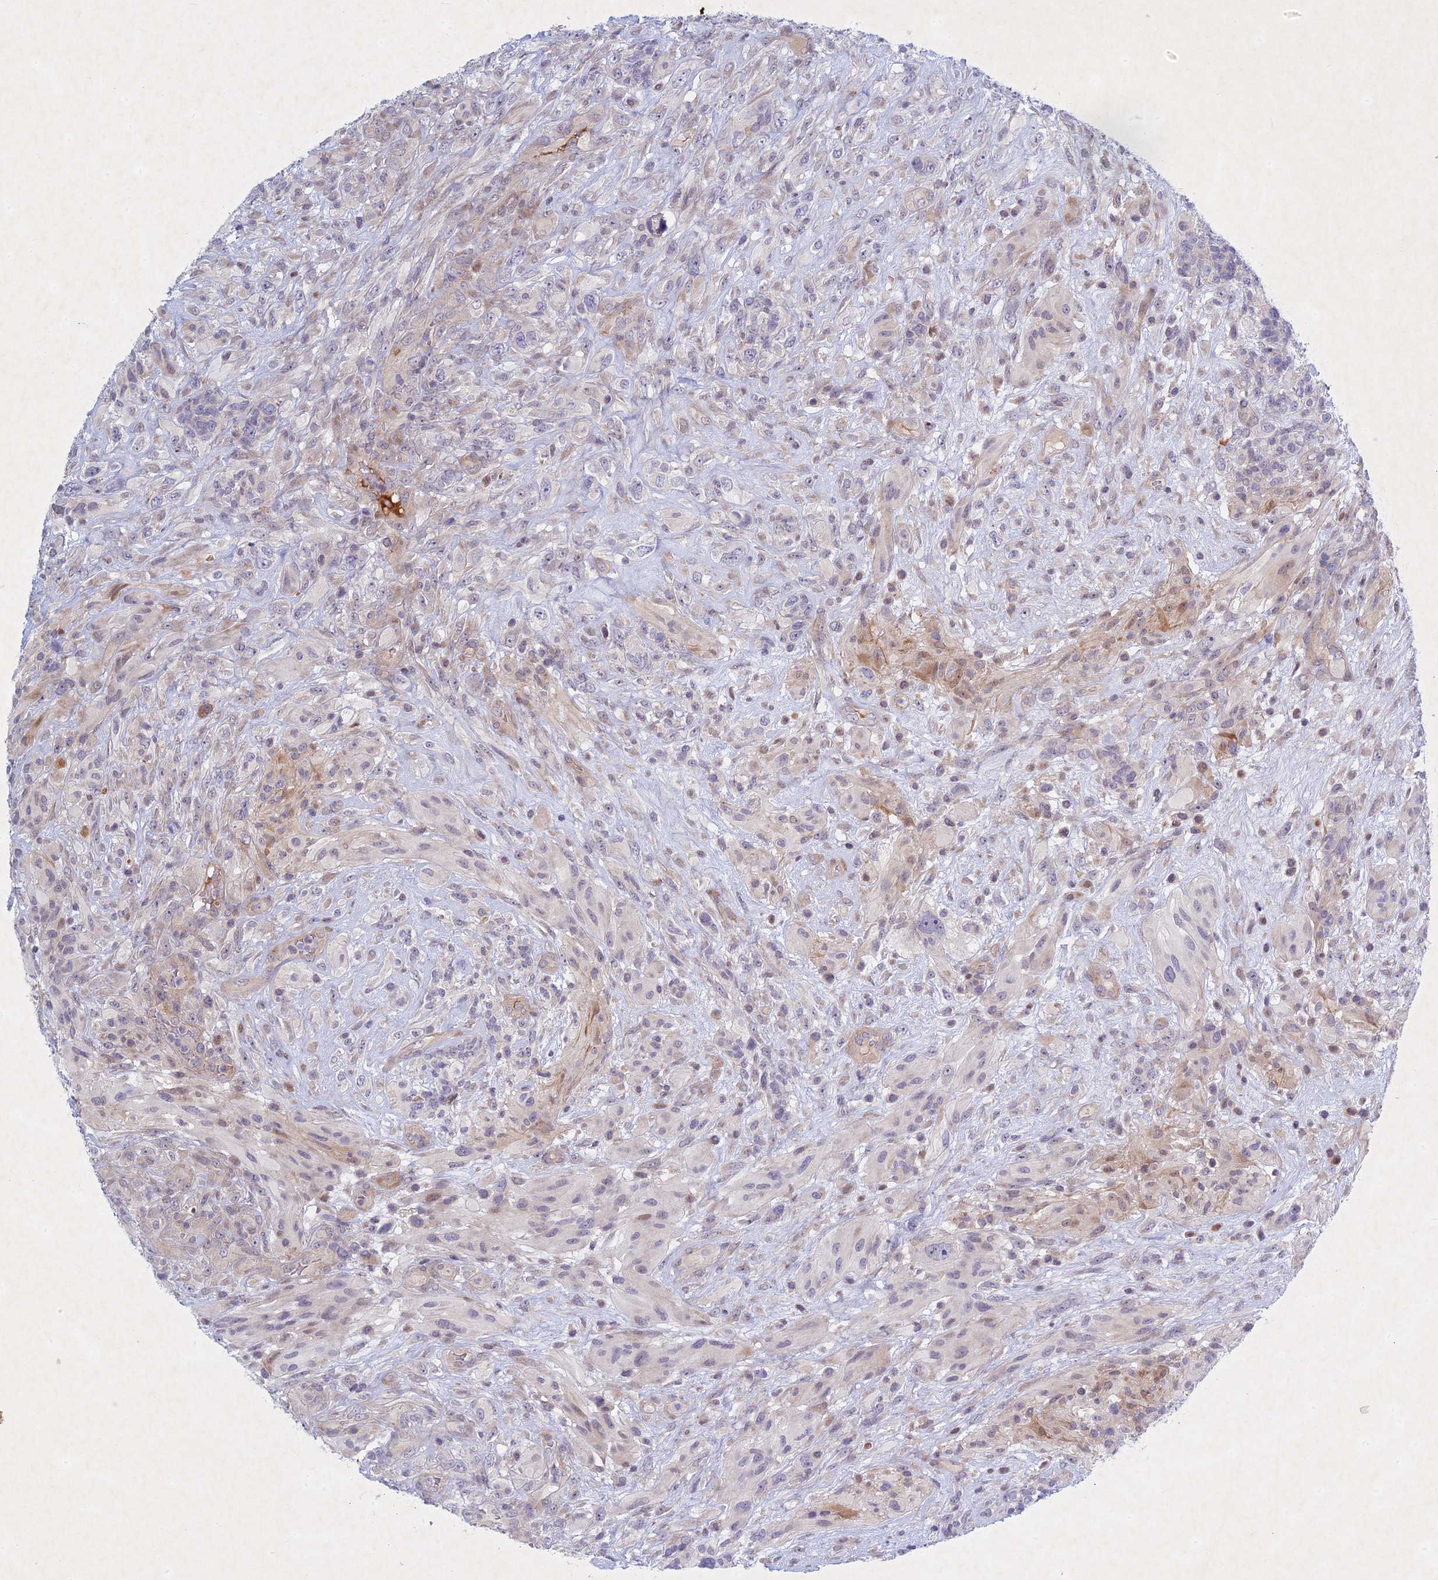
{"staining": {"intensity": "negative", "quantity": "none", "location": "none"}, "tissue": "glioma", "cell_type": "Tumor cells", "image_type": "cancer", "snomed": [{"axis": "morphology", "description": "Glioma, malignant, High grade"}, {"axis": "topography", "description": "Brain"}], "caption": "Immunohistochemistry (IHC) of malignant high-grade glioma exhibits no expression in tumor cells.", "gene": "PTHLH", "patient": {"sex": "male", "age": 61}}